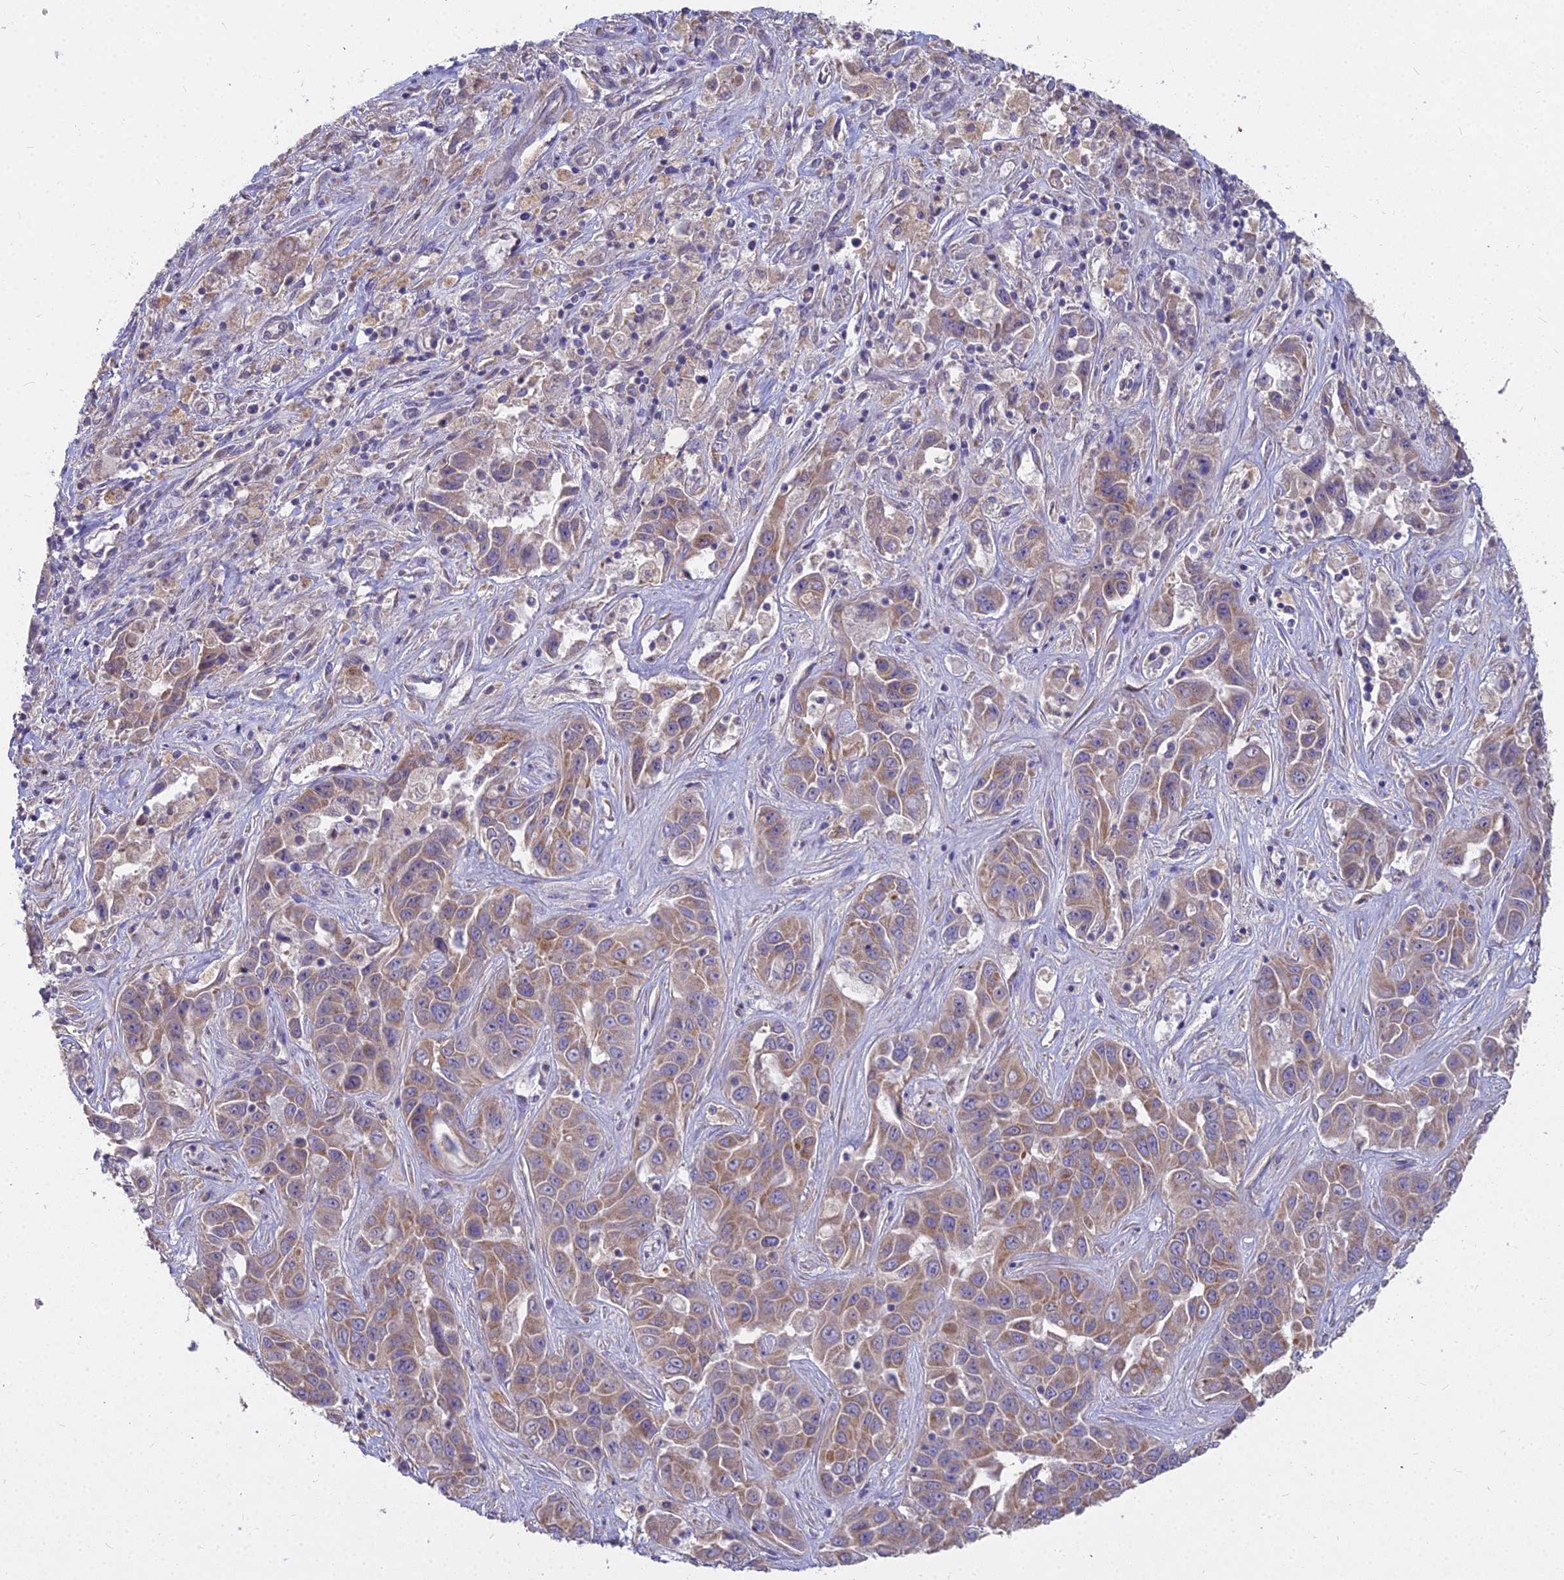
{"staining": {"intensity": "moderate", "quantity": ">75%", "location": "cytoplasmic/membranous"}, "tissue": "liver cancer", "cell_type": "Tumor cells", "image_type": "cancer", "snomed": [{"axis": "morphology", "description": "Cholangiocarcinoma"}, {"axis": "topography", "description": "Liver"}], "caption": "Immunohistochemical staining of human liver cancer reveals moderate cytoplasmic/membranous protein expression in approximately >75% of tumor cells. (DAB (3,3'-diaminobenzidine) IHC, brown staining for protein, blue staining for nuclei).", "gene": "MICU2", "patient": {"sex": "female", "age": 52}}